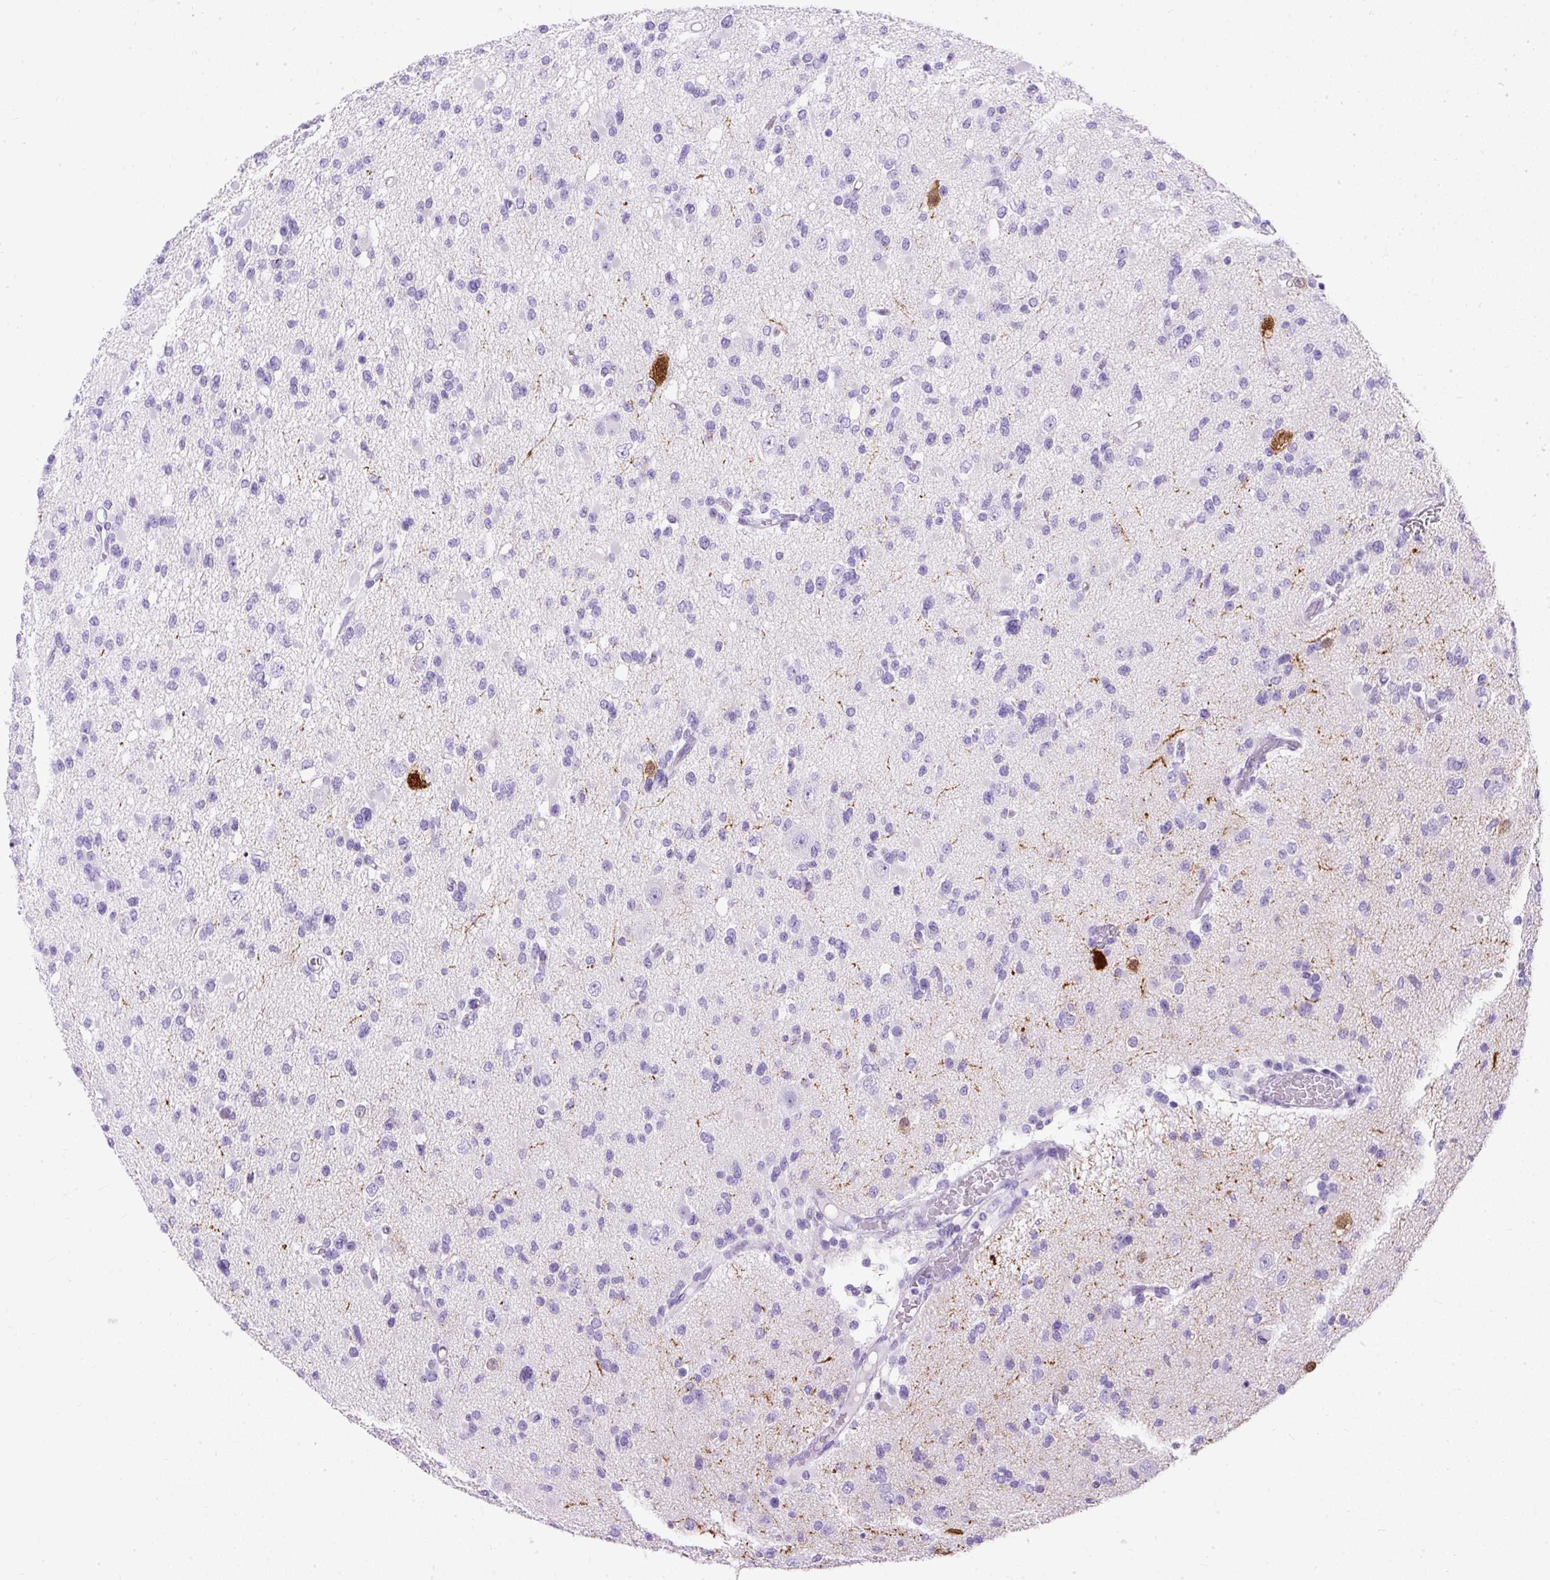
{"staining": {"intensity": "negative", "quantity": "none", "location": "none"}, "tissue": "glioma", "cell_type": "Tumor cells", "image_type": "cancer", "snomed": [{"axis": "morphology", "description": "Glioma, malignant, Low grade"}, {"axis": "topography", "description": "Brain"}], "caption": "This is an immunohistochemistry (IHC) image of human glioma. There is no staining in tumor cells.", "gene": "PVALB", "patient": {"sex": "female", "age": 22}}